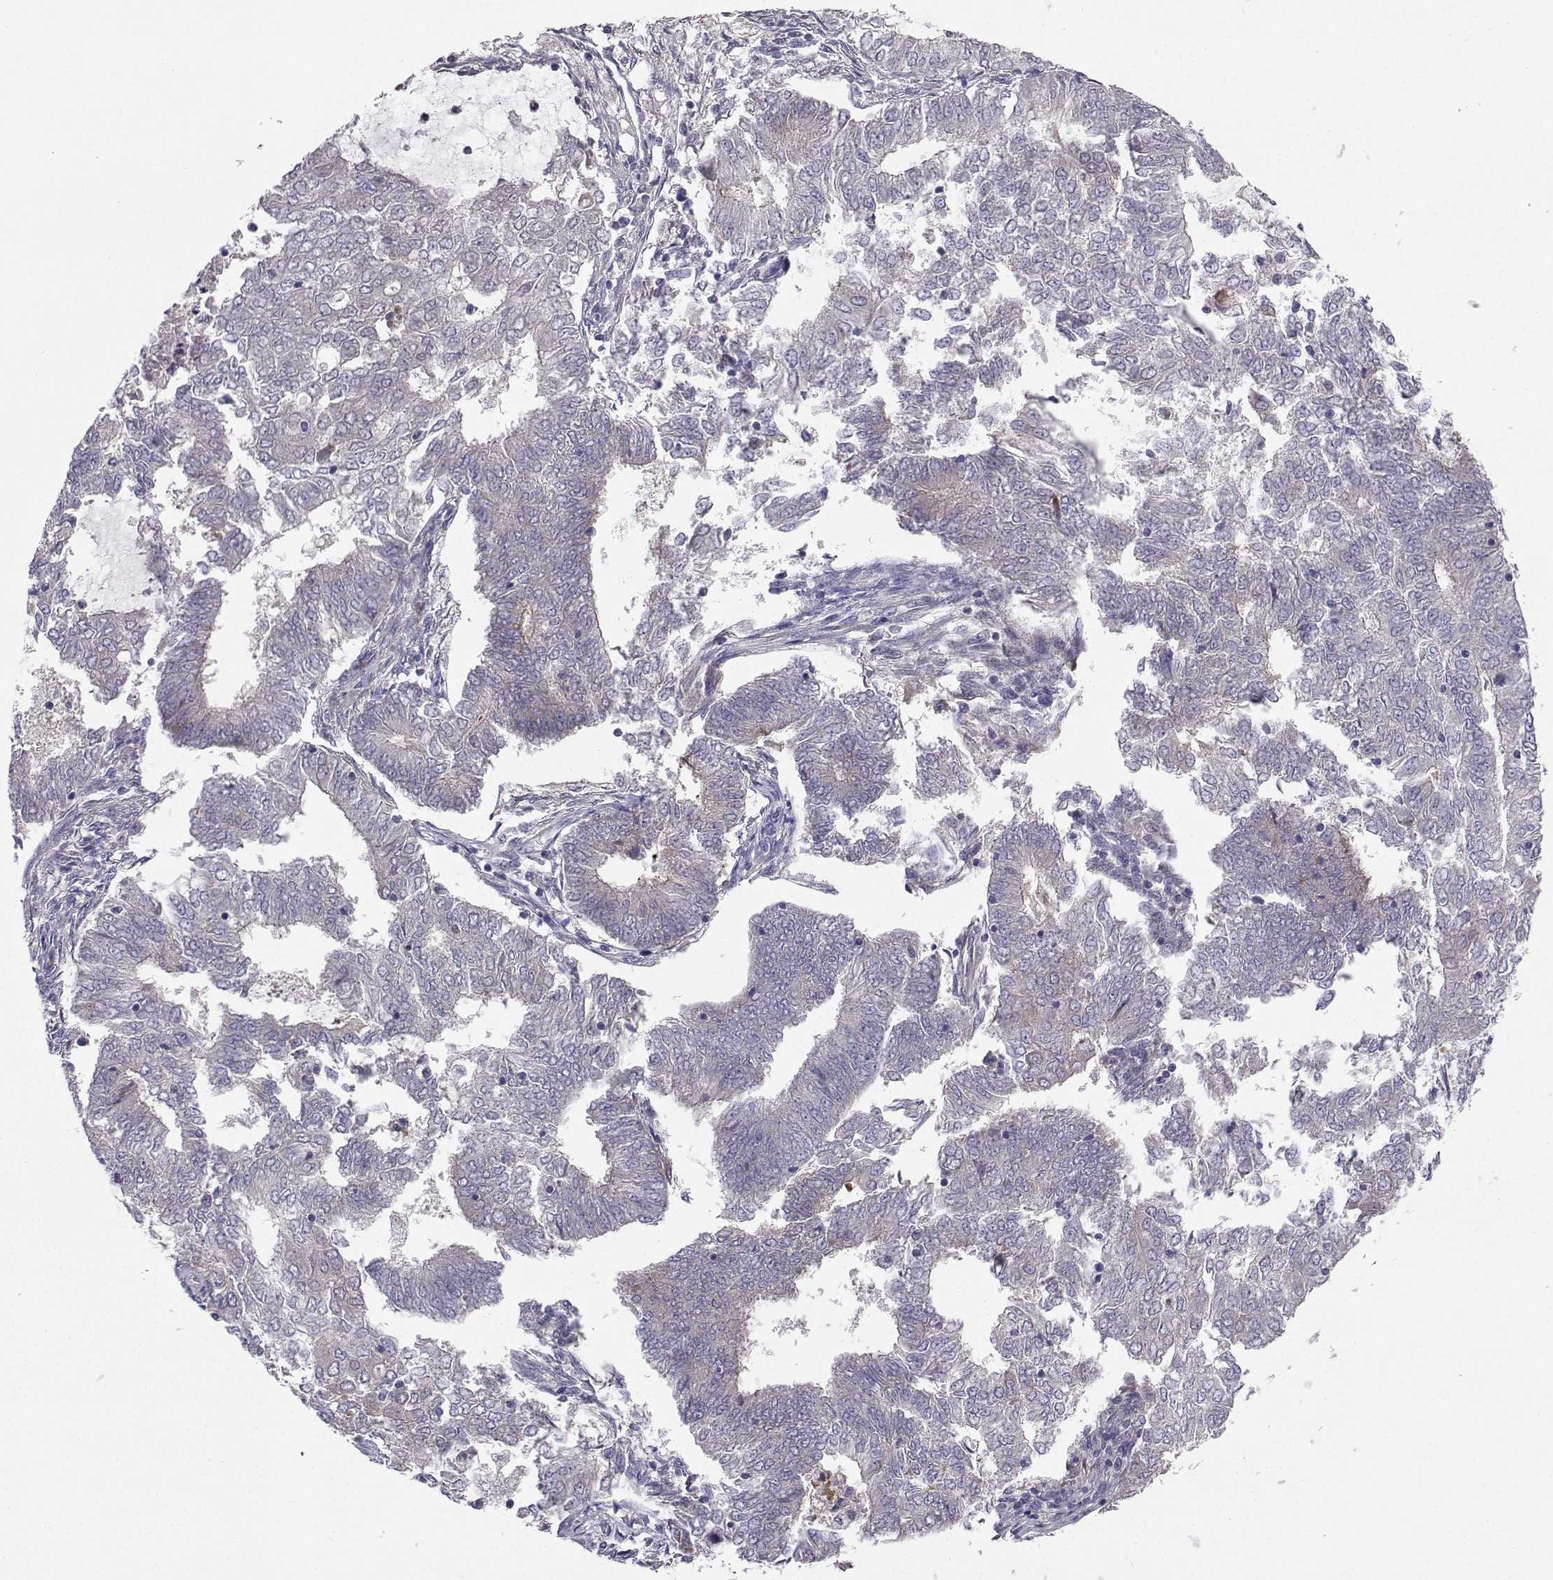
{"staining": {"intensity": "weak", "quantity": "<25%", "location": "cytoplasmic/membranous"}, "tissue": "endometrial cancer", "cell_type": "Tumor cells", "image_type": "cancer", "snomed": [{"axis": "morphology", "description": "Adenocarcinoma, NOS"}, {"axis": "topography", "description": "Endometrium"}], "caption": "There is no significant expression in tumor cells of endometrial cancer (adenocarcinoma).", "gene": "STXBP5", "patient": {"sex": "female", "age": 62}}